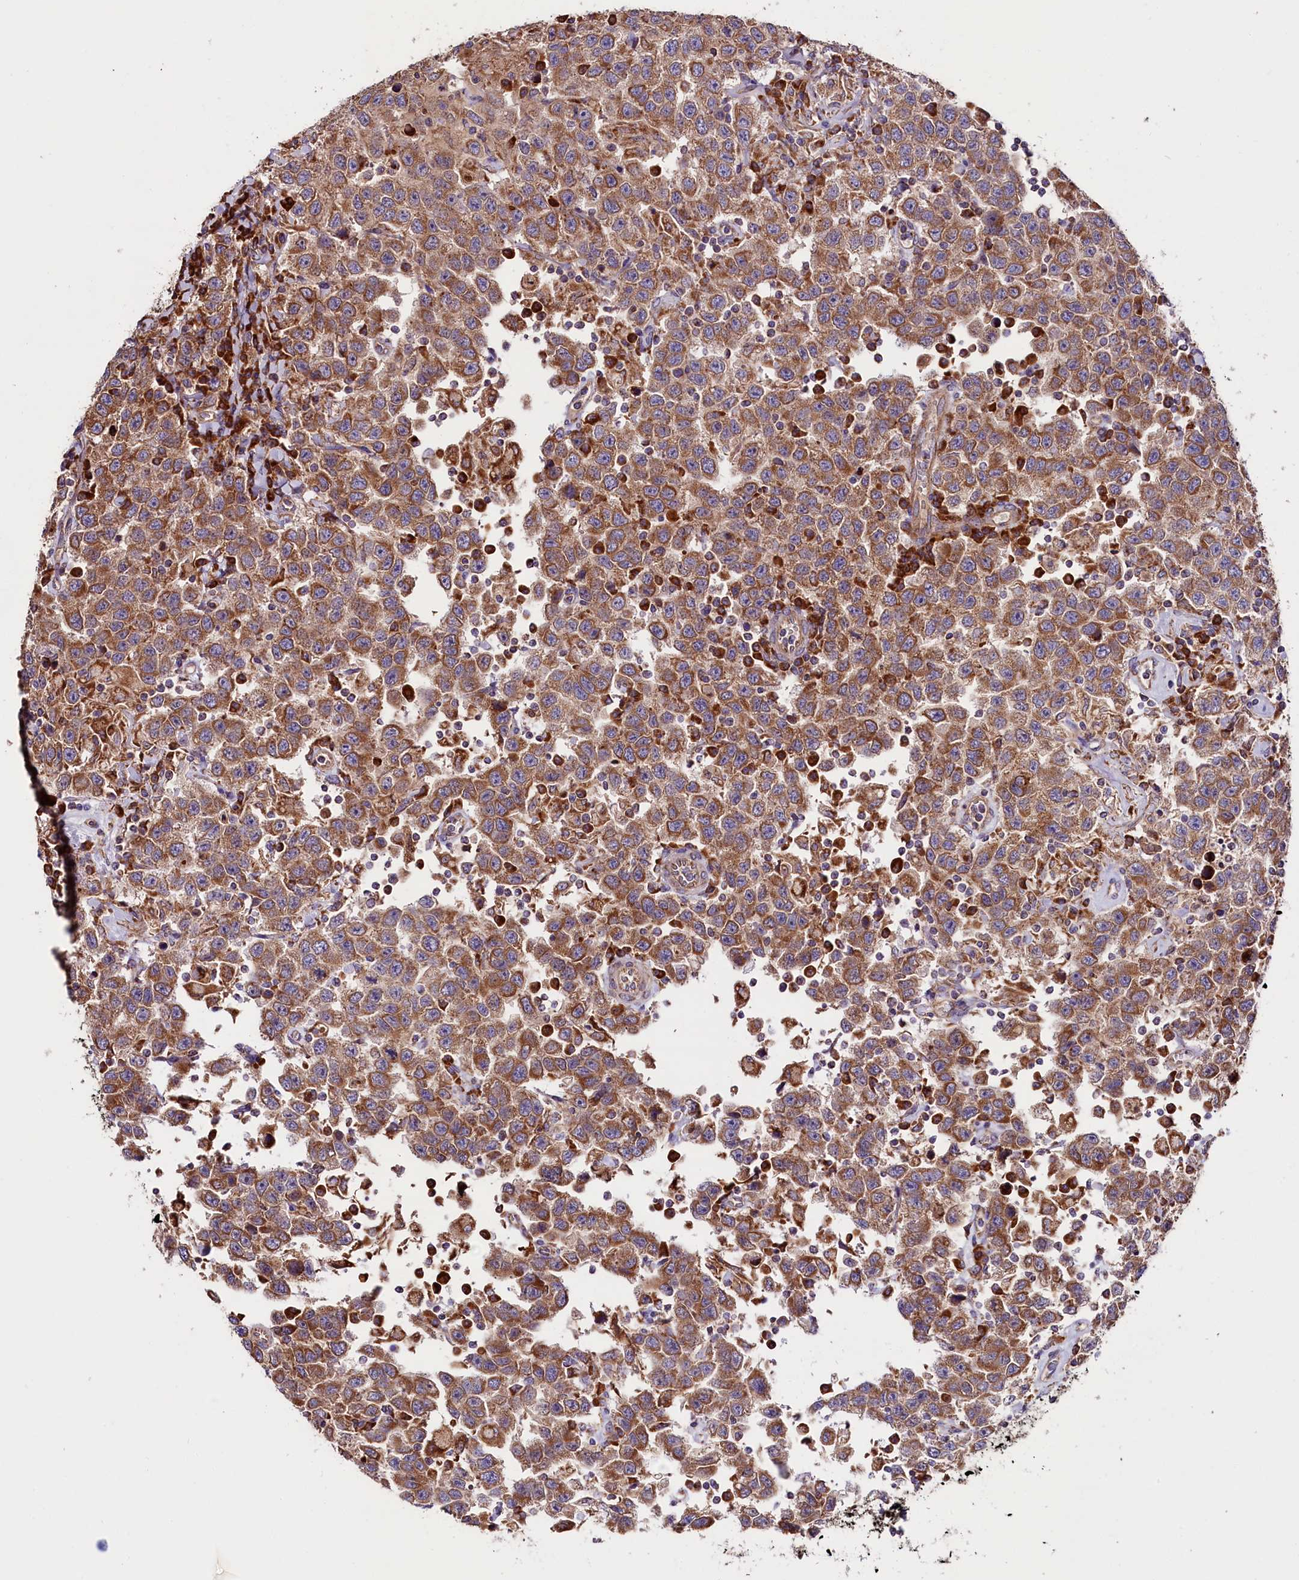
{"staining": {"intensity": "moderate", "quantity": ">75%", "location": "cytoplasmic/membranous"}, "tissue": "testis cancer", "cell_type": "Tumor cells", "image_type": "cancer", "snomed": [{"axis": "morphology", "description": "Seminoma, NOS"}, {"axis": "topography", "description": "Testis"}], "caption": "Testis cancer (seminoma) was stained to show a protein in brown. There is medium levels of moderate cytoplasmic/membranous positivity in about >75% of tumor cells.", "gene": "ZSWIM1", "patient": {"sex": "male", "age": 41}}